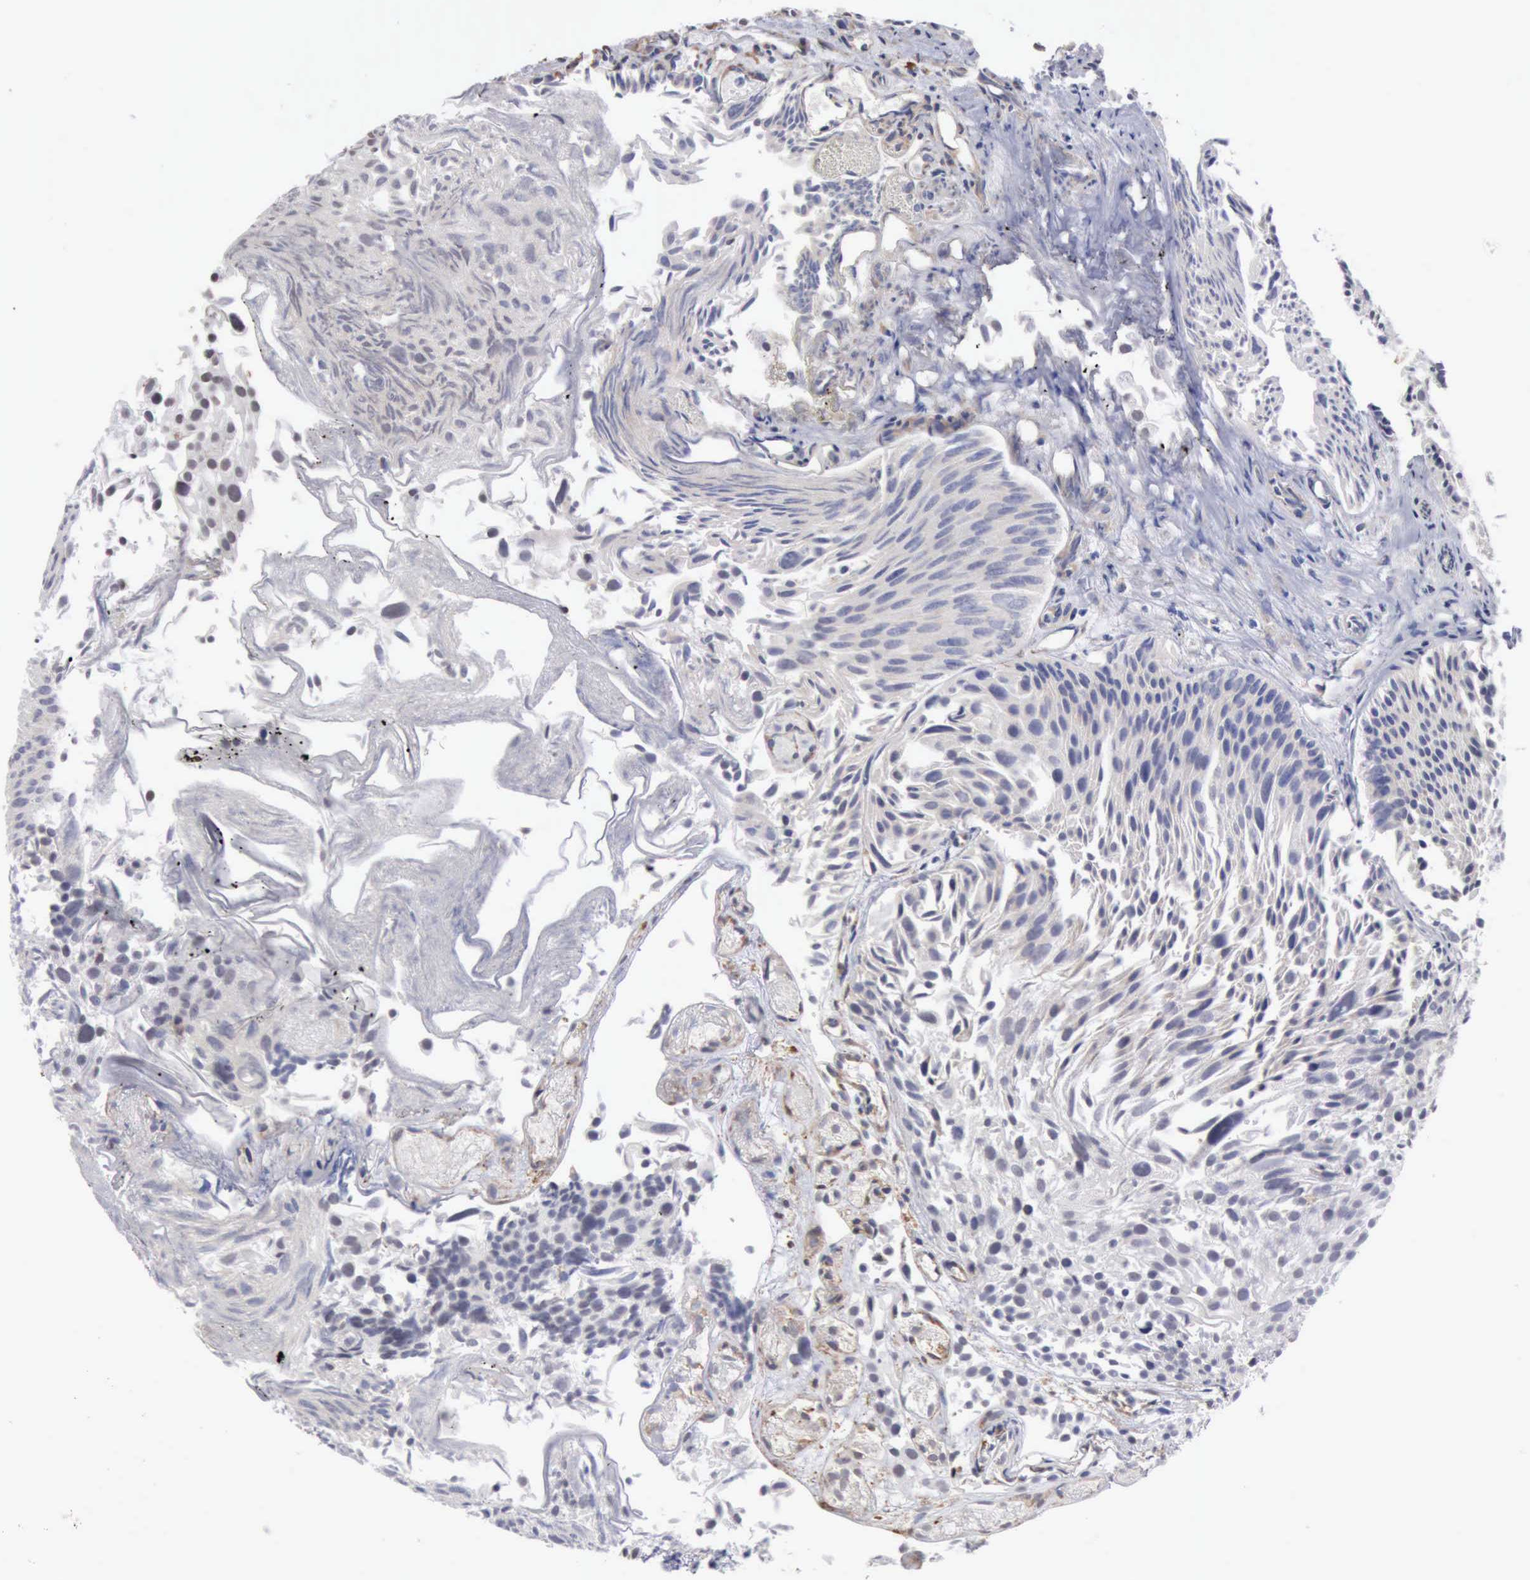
{"staining": {"intensity": "negative", "quantity": "none", "location": "none"}, "tissue": "urothelial cancer", "cell_type": "Tumor cells", "image_type": "cancer", "snomed": [{"axis": "morphology", "description": "Urothelial carcinoma, High grade"}, {"axis": "topography", "description": "Urinary bladder"}], "caption": "IHC micrograph of neoplastic tissue: human urothelial cancer stained with DAB (3,3'-diaminobenzidine) reveals no significant protein positivity in tumor cells.", "gene": "GPR101", "patient": {"sex": "female", "age": 78}}